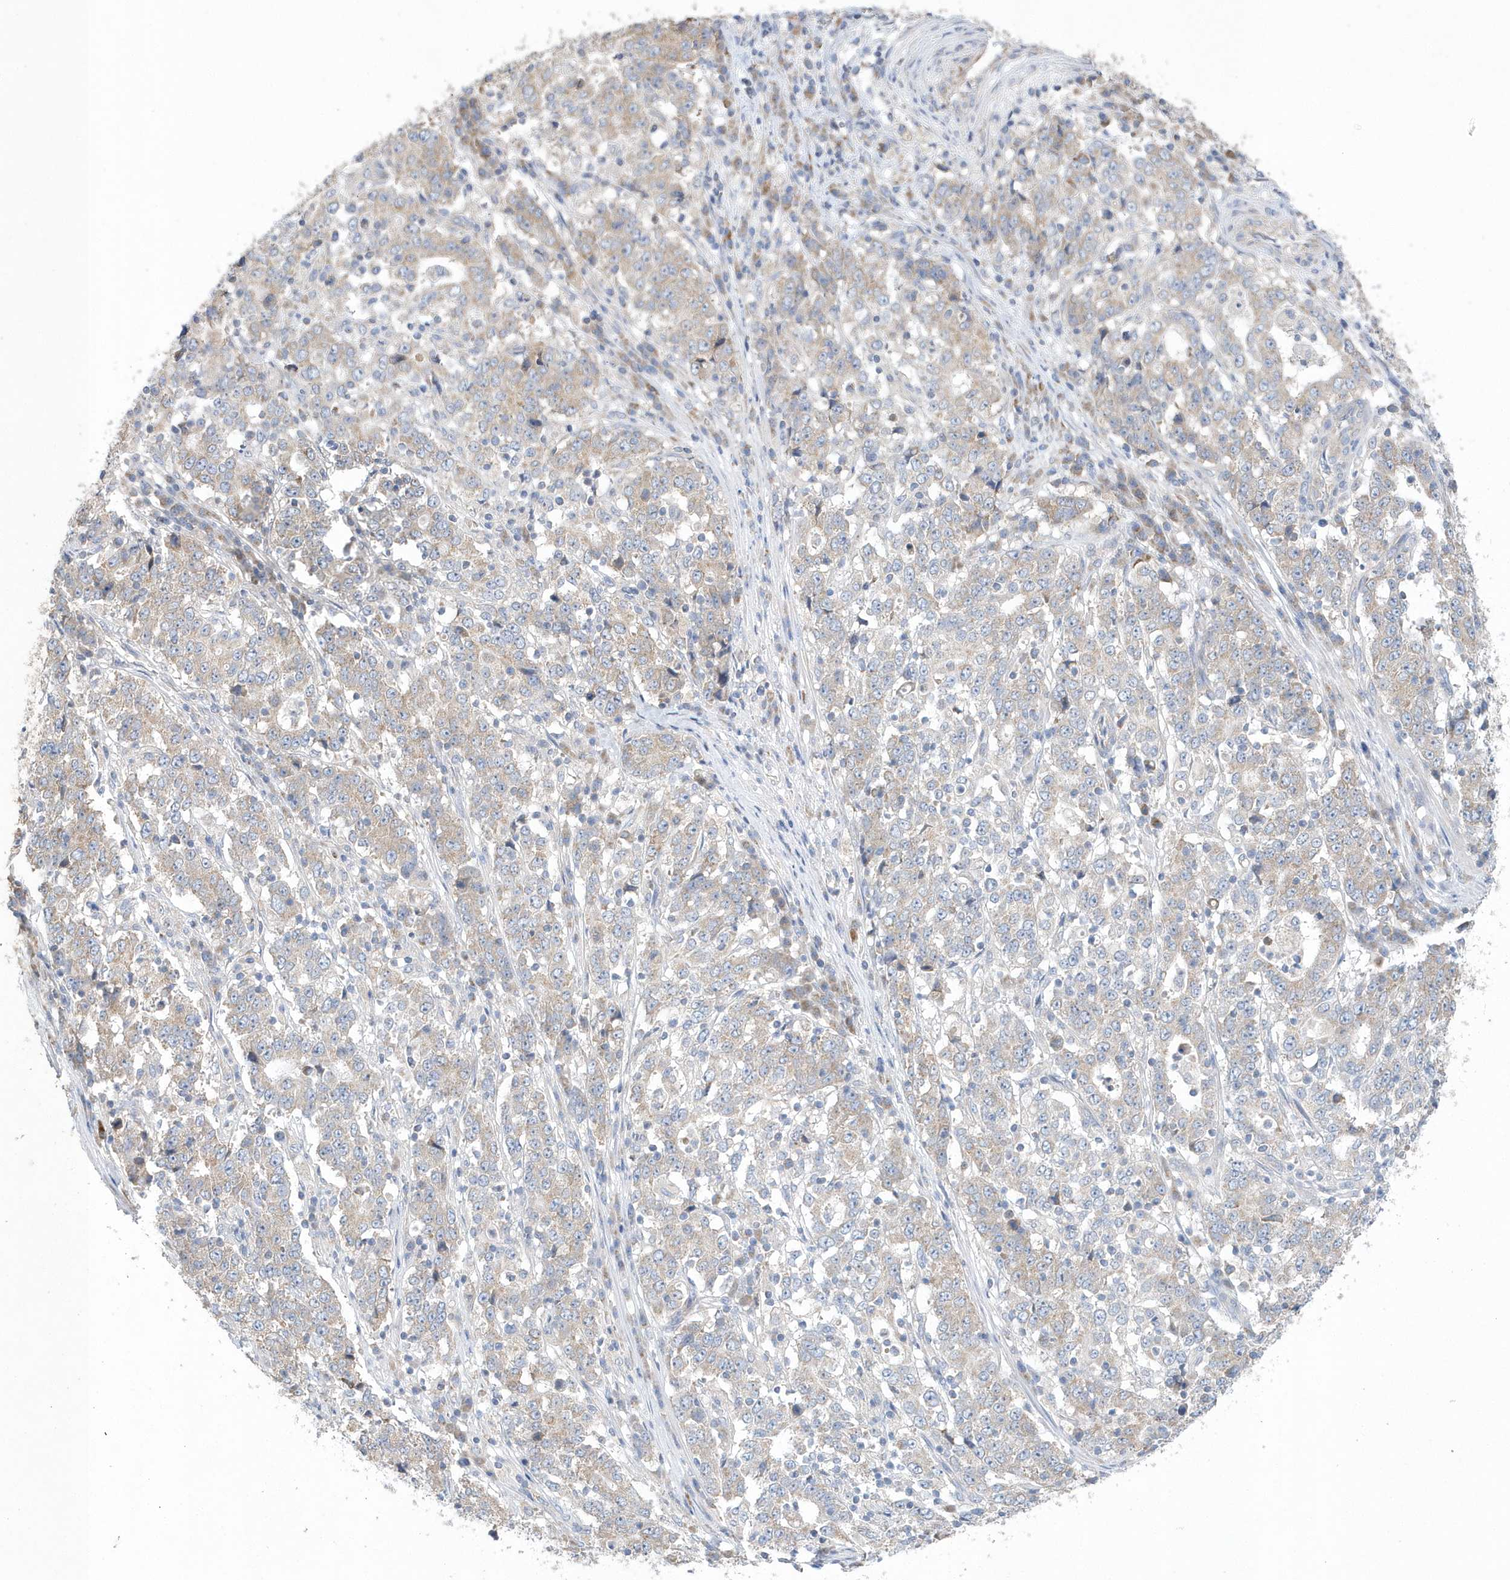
{"staining": {"intensity": "weak", "quantity": "25%-75%", "location": "cytoplasmic/membranous"}, "tissue": "stomach cancer", "cell_type": "Tumor cells", "image_type": "cancer", "snomed": [{"axis": "morphology", "description": "Adenocarcinoma, NOS"}, {"axis": "topography", "description": "Stomach"}], "caption": "Stomach cancer stained with DAB IHC shows low levels of weak cytoplasmic/membranous staining in about 25%-75% of tumor cells. The staining is performed using DAB (3,3'-diaminobenzidine) brown chromogen to label protein expression. The nuclei are counter-stained blue using hematoxylin.", "gene": "SPATA5", "patient": {"sex": "male", "age": 59}}